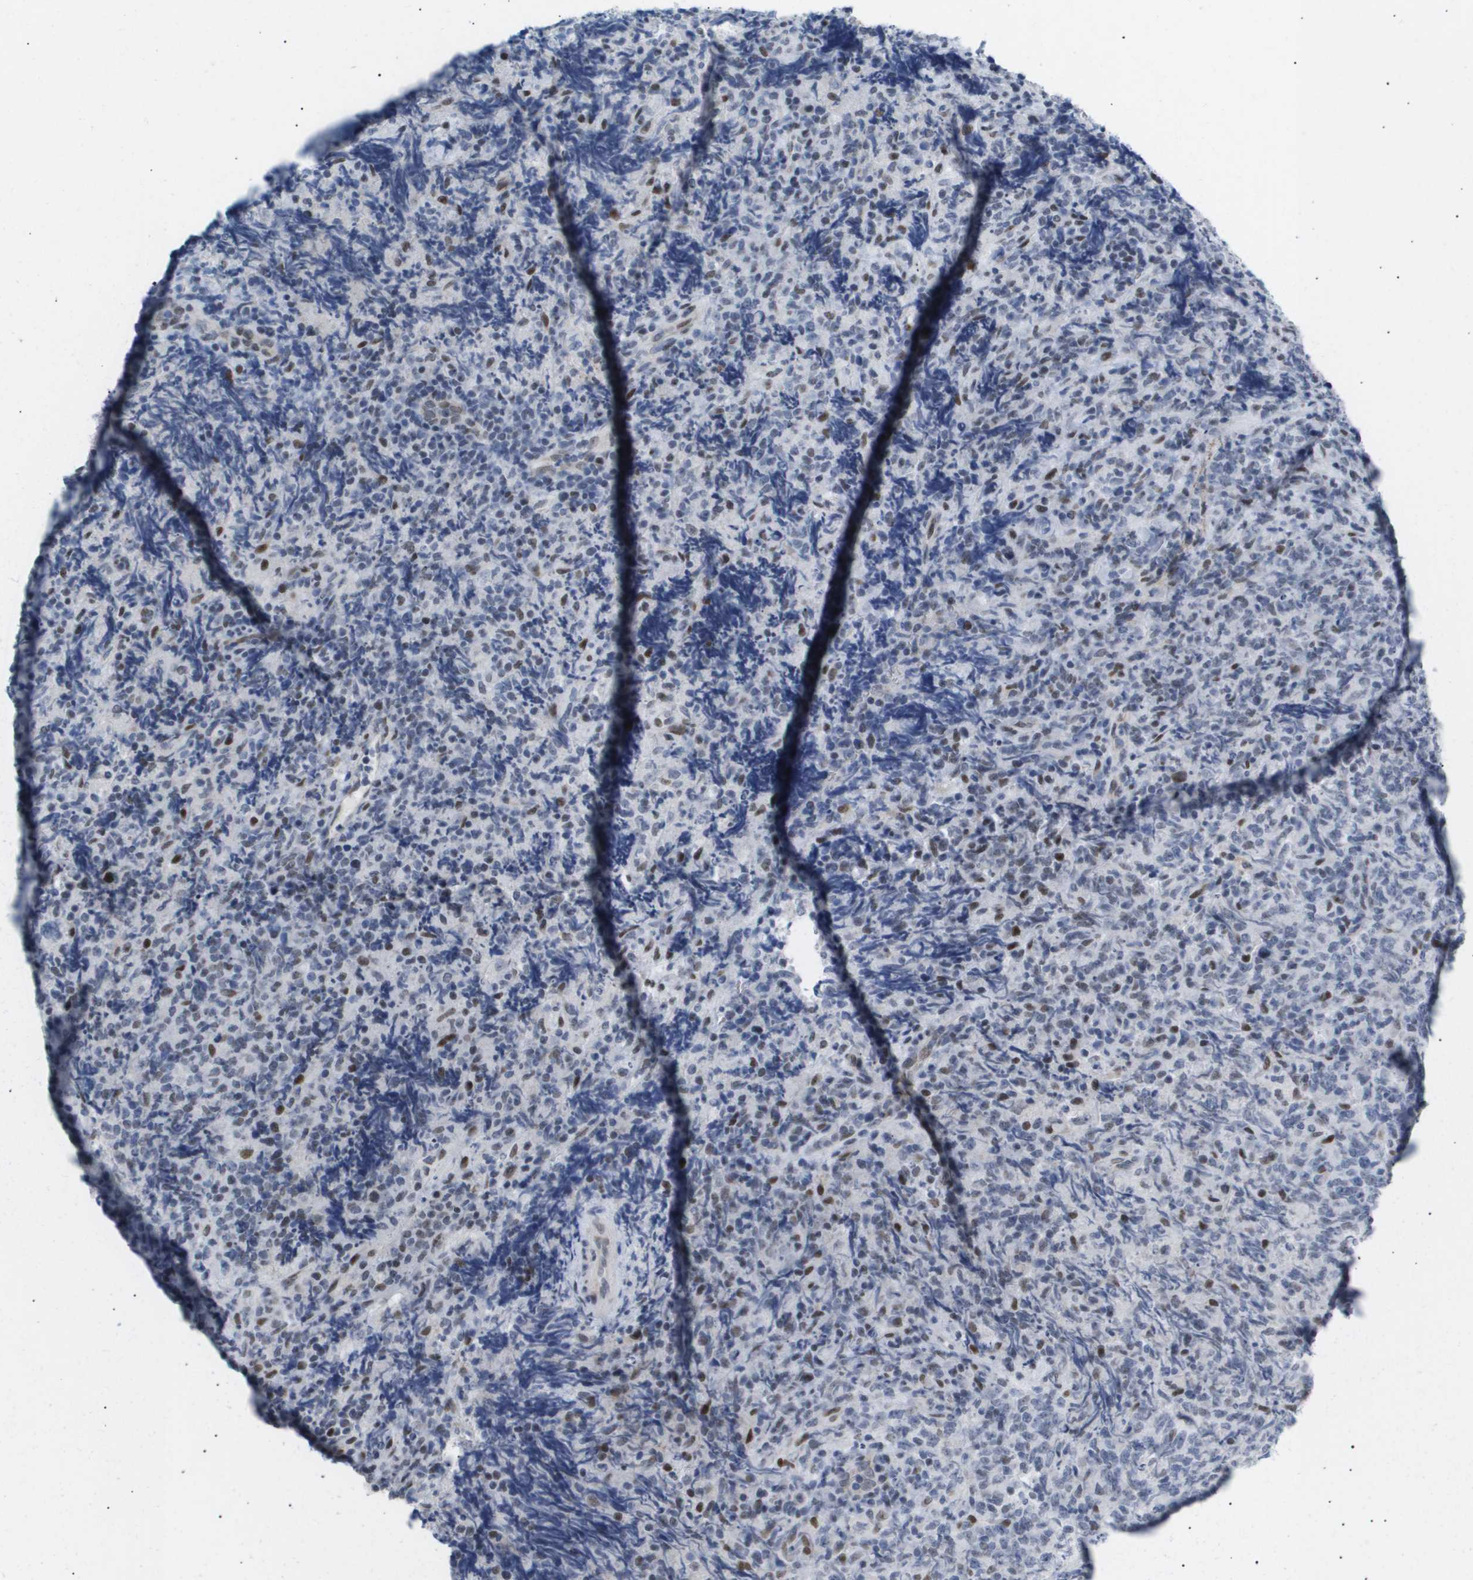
{"staining": {"intensity": "weak", "quantity": "<25%", "location": "nuclear"}, "tissue": "lymphoma", "cell_type": "Tumor cells", "image_type": "cancer", "snomed": [{"axis": "morphology", "description": "Malignant lymphoma, non-Hodgkin's type, High grade"}, {"axis": "topography", "description": "Tonsil"}], "caption": "This histopathology image is of high-grade malignant lymphoma, non-Hodgkin's type stained with IHC to label a protein in brown with the nuclei are counter-stained blue. There is no positivity in tumor cells. The staining was performed using DAB (3,3'-diaminobenzidine) to visualize the protein expression in brown, while the nuclei were stained in blue with hematoxylin (Magnification: 20x).", "gene": "PPARD", "patient": {"sex": "female", "age": 36}}